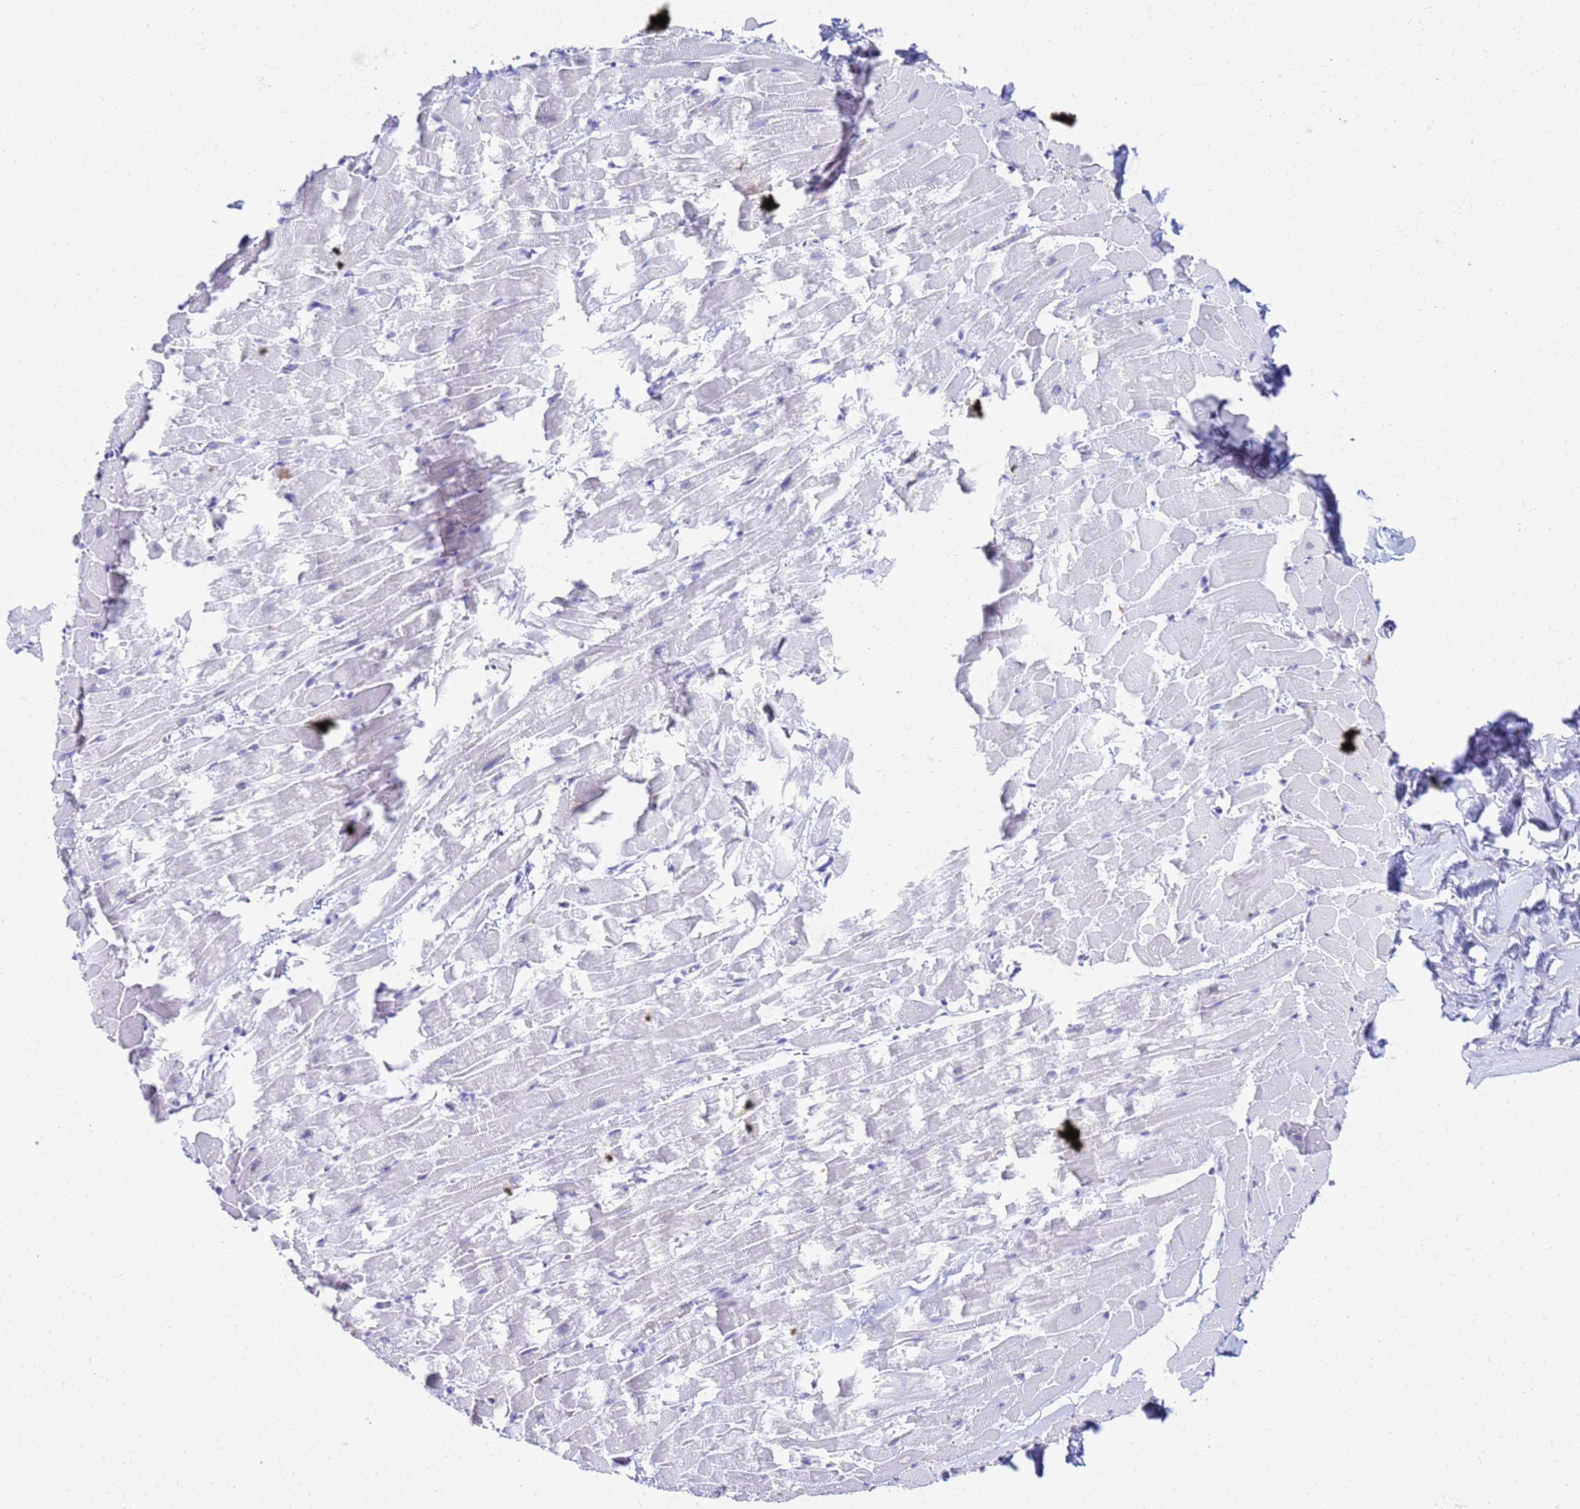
{"staining": {"intensity": "negative", "quantity": "none", "location": "none"}, "tissue": "heart muscle", "cell_type": "Cardiomyocytes", "image_type": "normal", "snomed": [{"axis": "morphology", "description": "Normal tissue, NOS"}, {"axis": "topography", "description": "Heart"}], "caption": "Cardiomyocytes show no significant protein expression in unremarkable heart muscle.", "gene": "SLC7A9", "patient": {"sex": "male", "age": 37}}